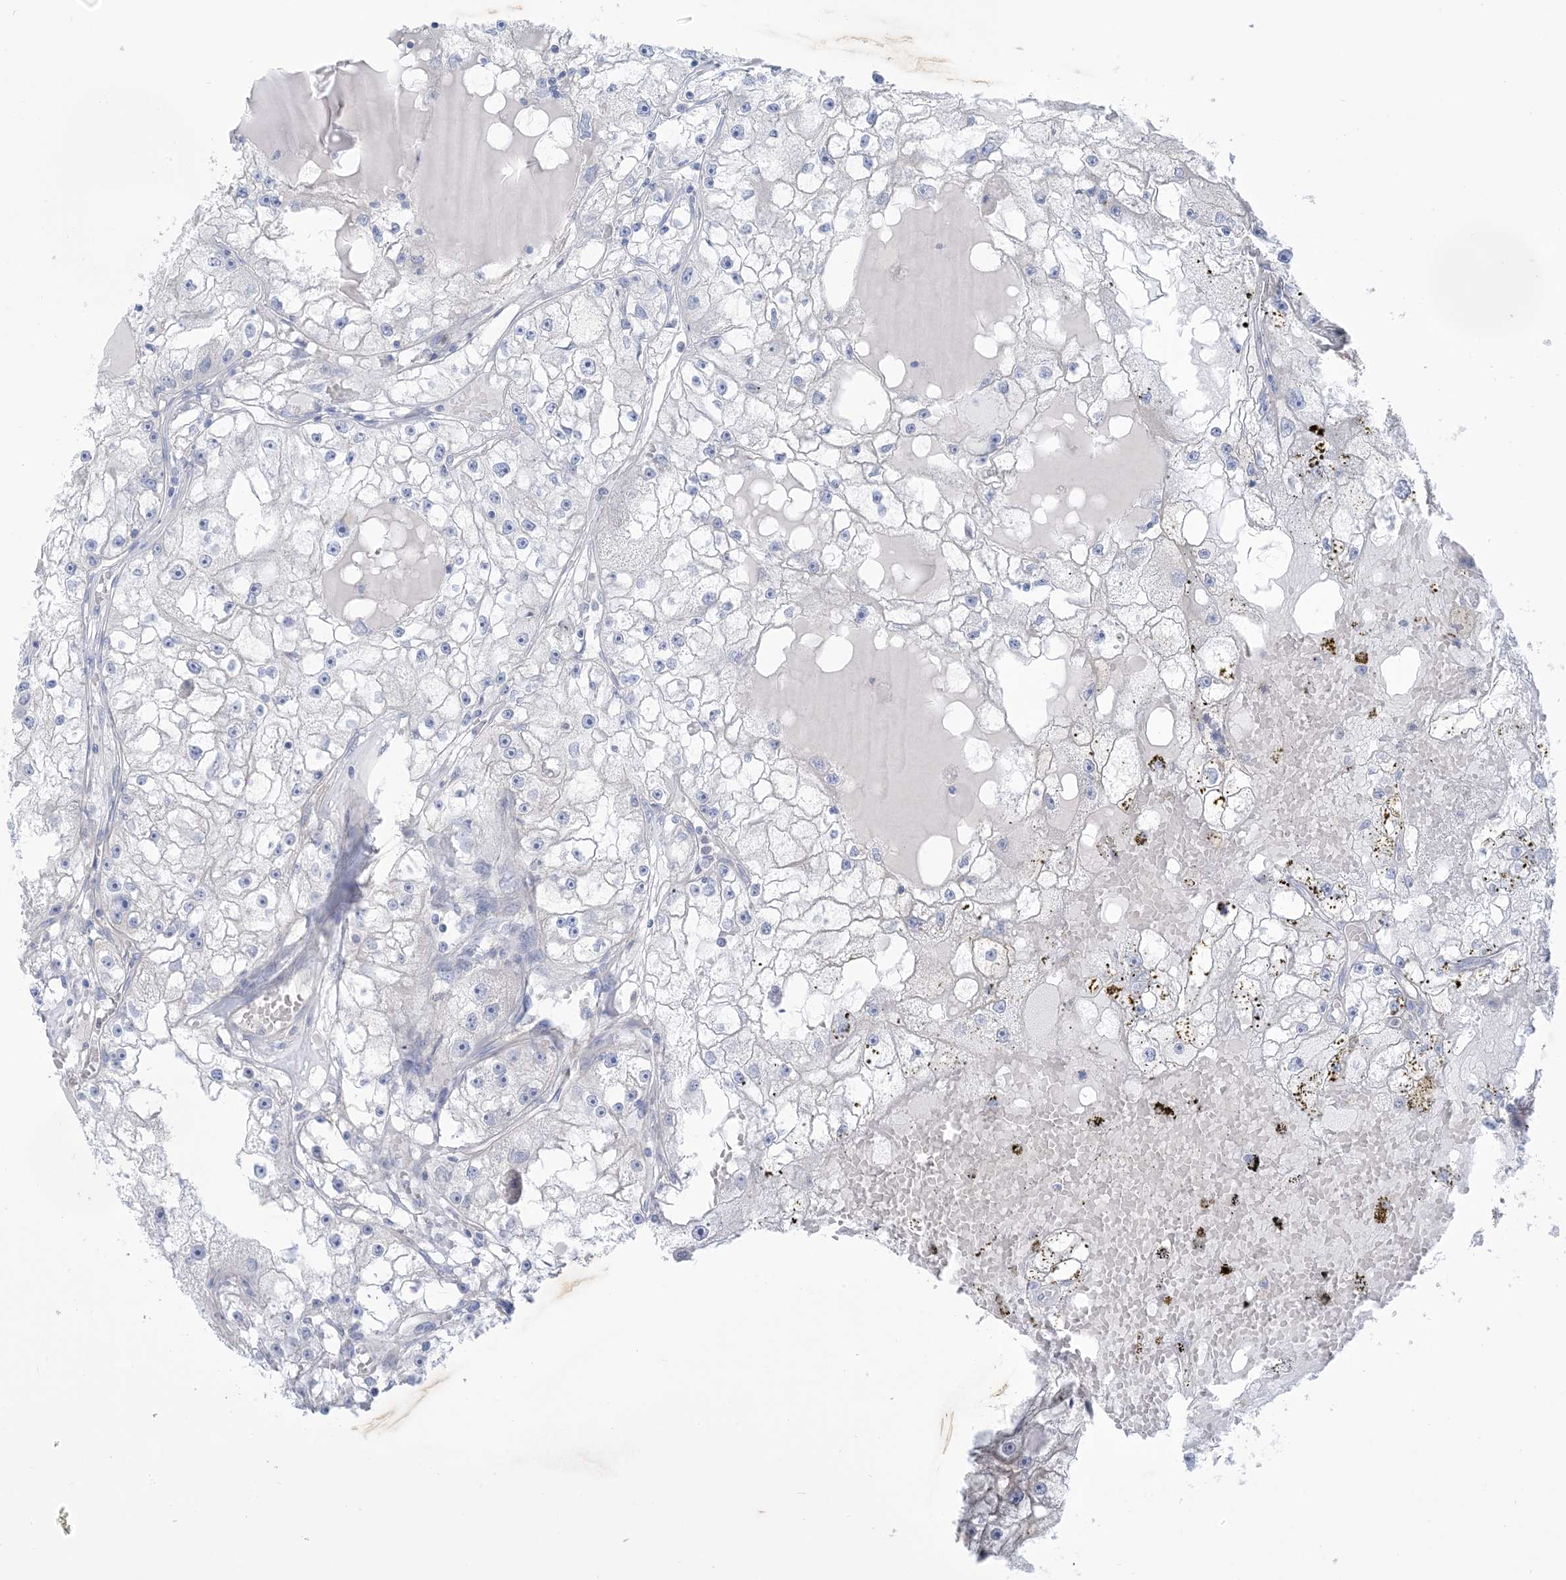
{"staining": {"intensity": "negative", "quantity": "none", "location": "none"}, "tissue": "renal cancer", "cell_type": "Tumor cells", "image_type": "cancer", "snomed": [{"axis": "morphology", "description": "Adenocarcinoma, NOS"}, {"axis": "topography", "description": "Kidney"}], "caption": "Immunohistochemical staining of human renal adenocarcinoma demonstrates no significant expression in tumor cells.", "gene": "MTHFD2L", "patient": {"sex": "male", "age": 56}}